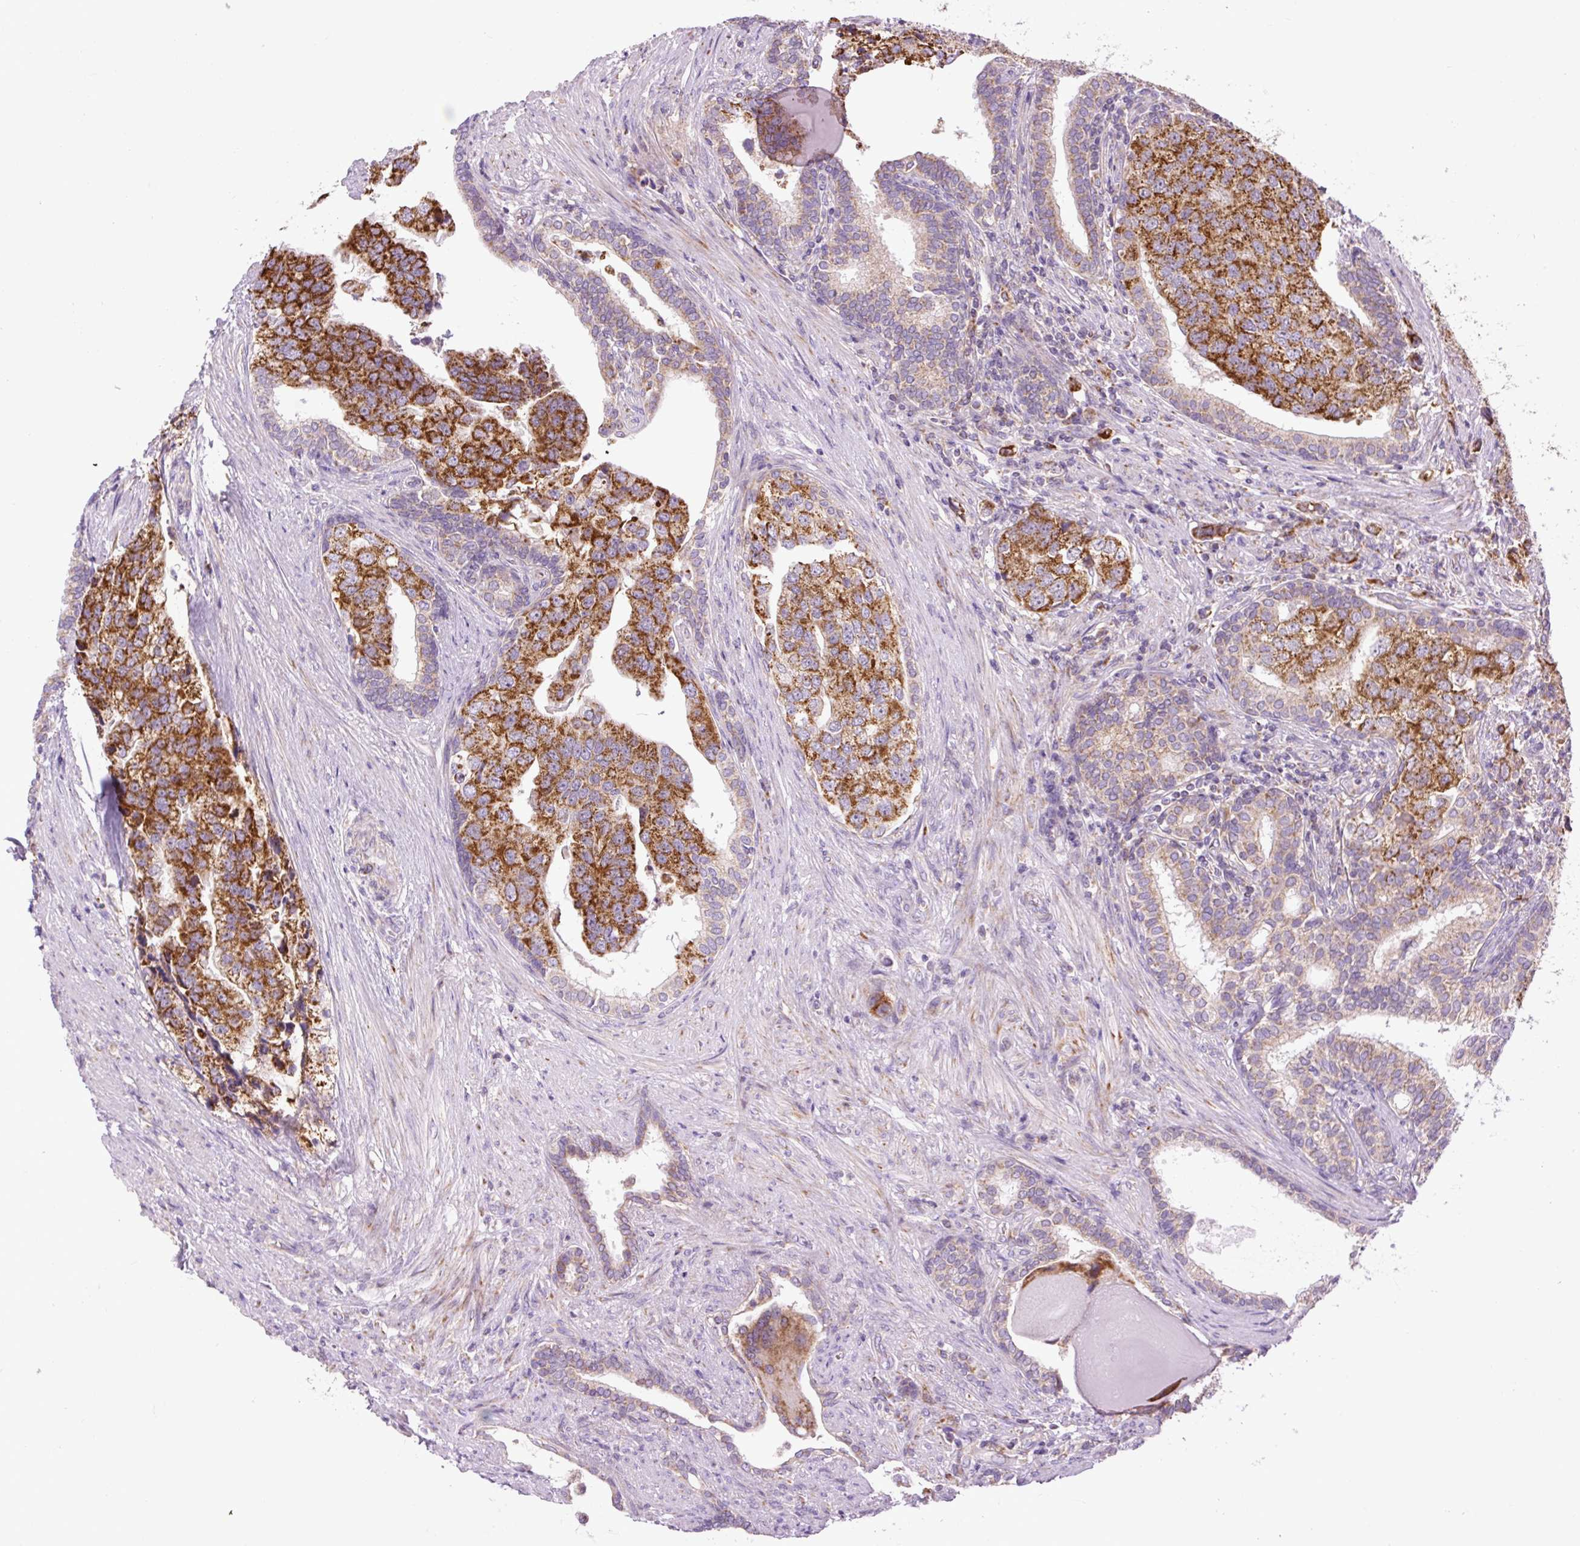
{"staining": {"intensity": "strong", "quantity": ">75%", "location": "cytoplasmic/membranous"}, "tissue": "prostate cancer", "cell_type": "Tumor cells", "image_type": "cancer", "snomed": [{"axis": "morphology", "description": "Adenocarcinoma, High grade"}, {"axis": "topography", "description": "Prostate"}], "caption": "Prostate cancer (adenocarcinoma (high-grade)) was stained to show a protein in brown. There is high levels of strong cytoplasmic/membranous expression in approximately >75% of tumor cells.", "gene": "TM2D3", "patient": {"sex": "male", "age": 68}}